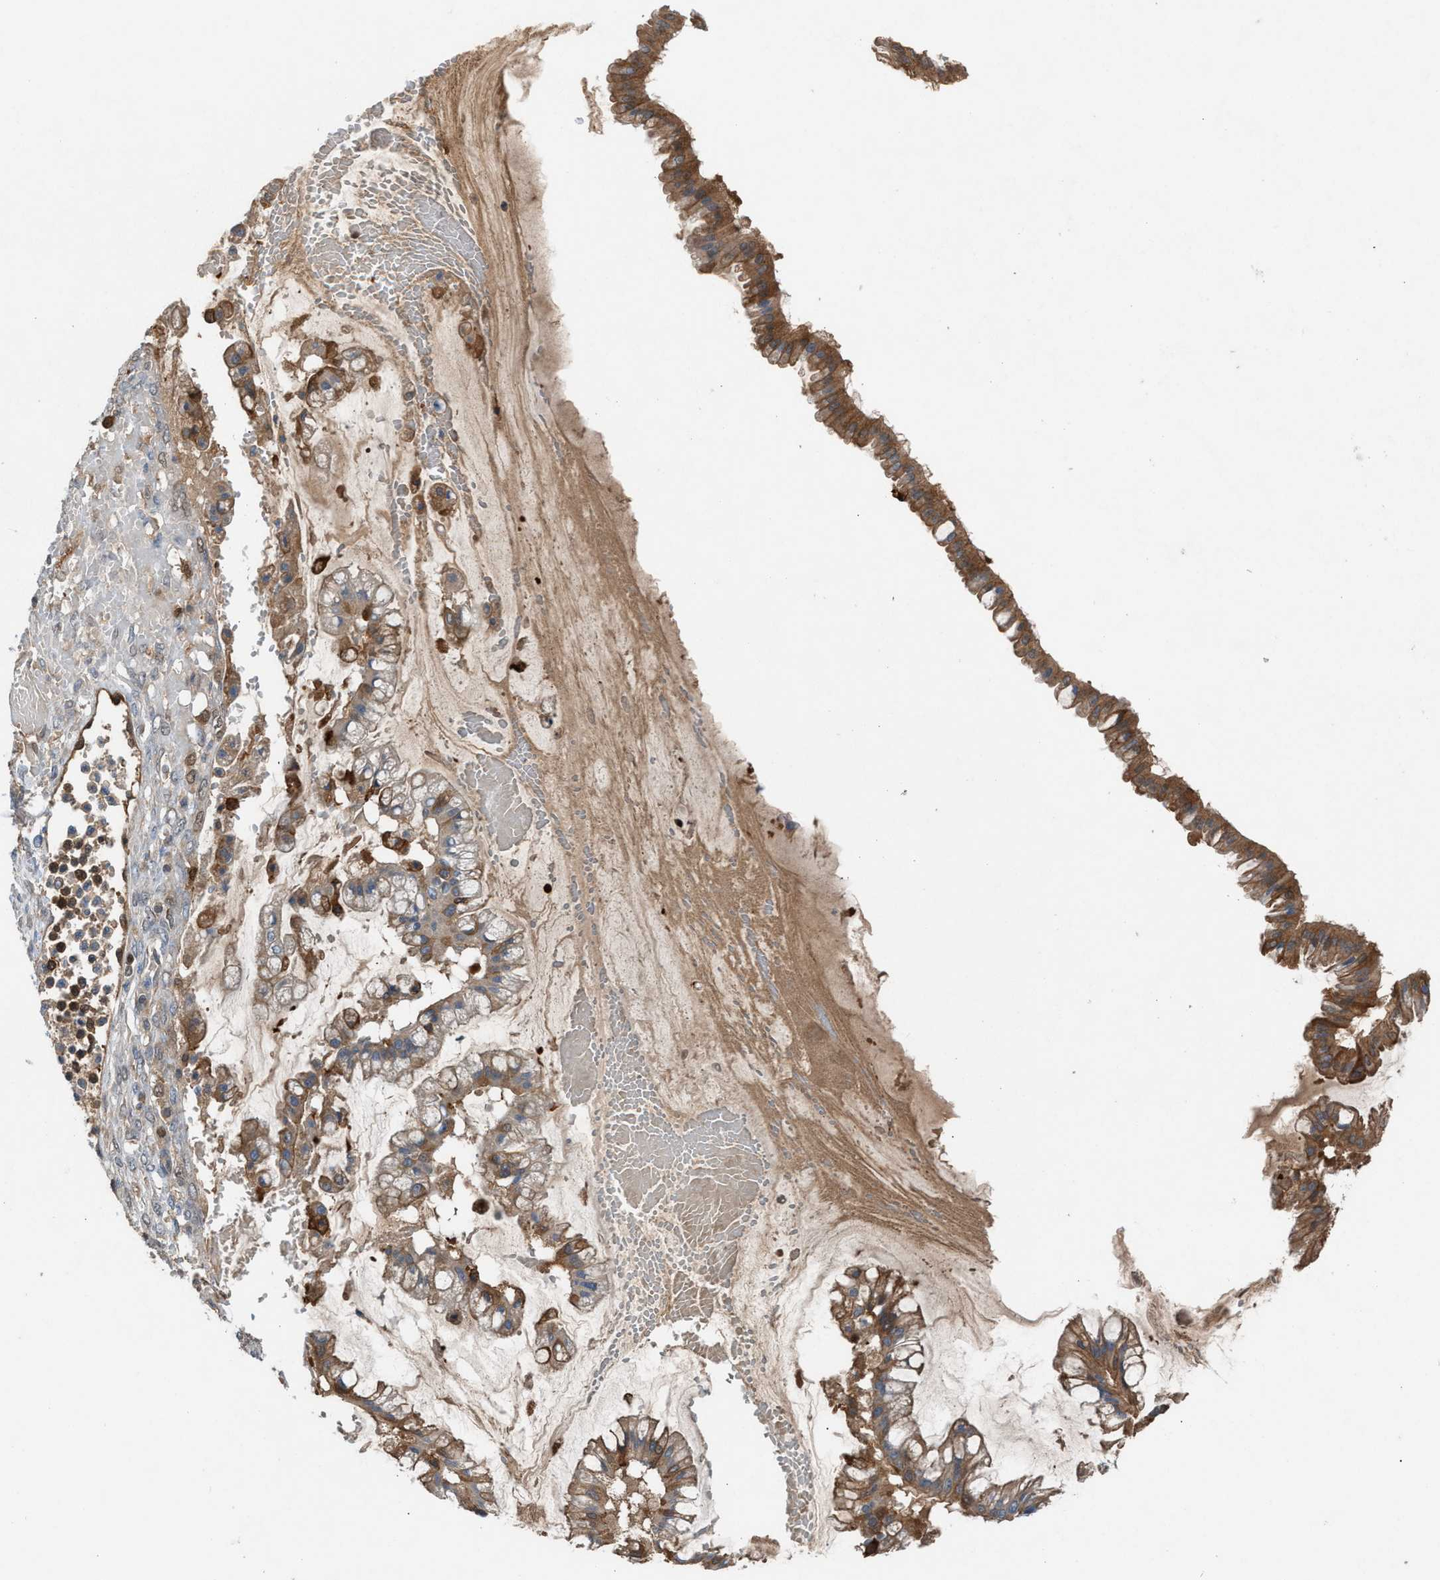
{"staining": {"intensity": "moderate", "quantity": ">75%", "location": "cytoplasmic/membranous"}, "tissue": "ovarian cancer", "cell_type": "Tumor cells", "image_type": "cancer", "snomed": [{"axis": "morphology", "description": "Cystadenocarcinoma, mucinous, NOS"}, {"axis": "topography", "description": "Ovary"}], "caption": "Immunohistochemistry (IHC) of ovarian mucinous cystadenocarcinoma demonstrates medium levels of moderate cytoplasmic/membranous positivity in about >75% of tumor cells.", "gene": "TPK1", "patient": {"sex": "female", "age": 73}}